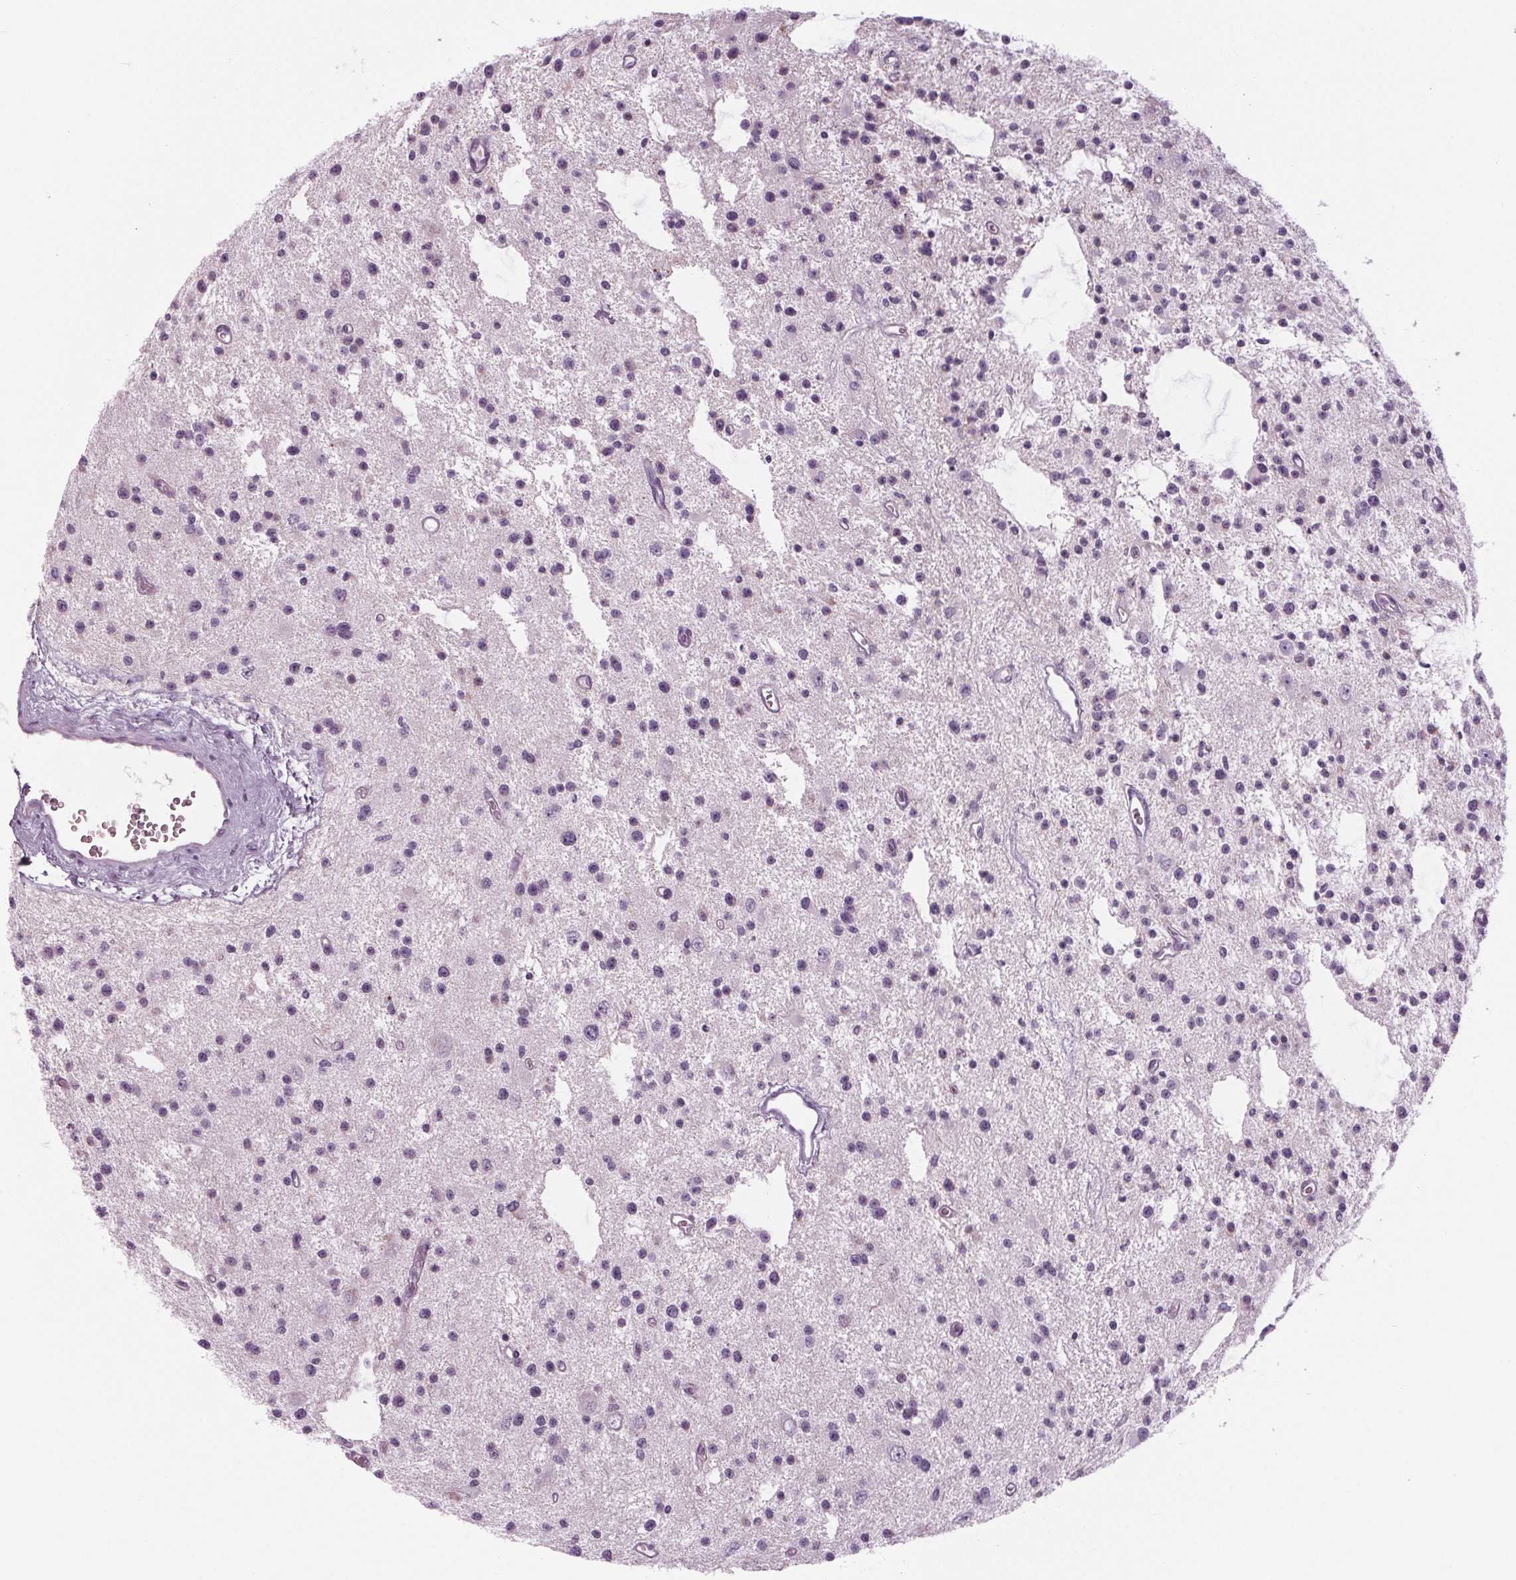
{"staining": {"intensity": "moderate", "quantity": "<25%", "location": "cytoplasmic/membranous"}, "tissue": "glioma", "cell_type": "Tumor cells", "image_type": "cancer", "snomed": [{"axis": "morphology", "description": "Glioma, malignant, Low grade"}, {"axis": "topography", "description": "Brain"}], "caption": "The photomicrograph shows staining of glioma, revealing moderate cytoplasmic/membranous protein staining (brown color) within tumor cells. (Brightfield microscopy of DAB IHC at high magnification).", "gene": "CYP3A43", "patient": {"sex": "male", "age": 43}}